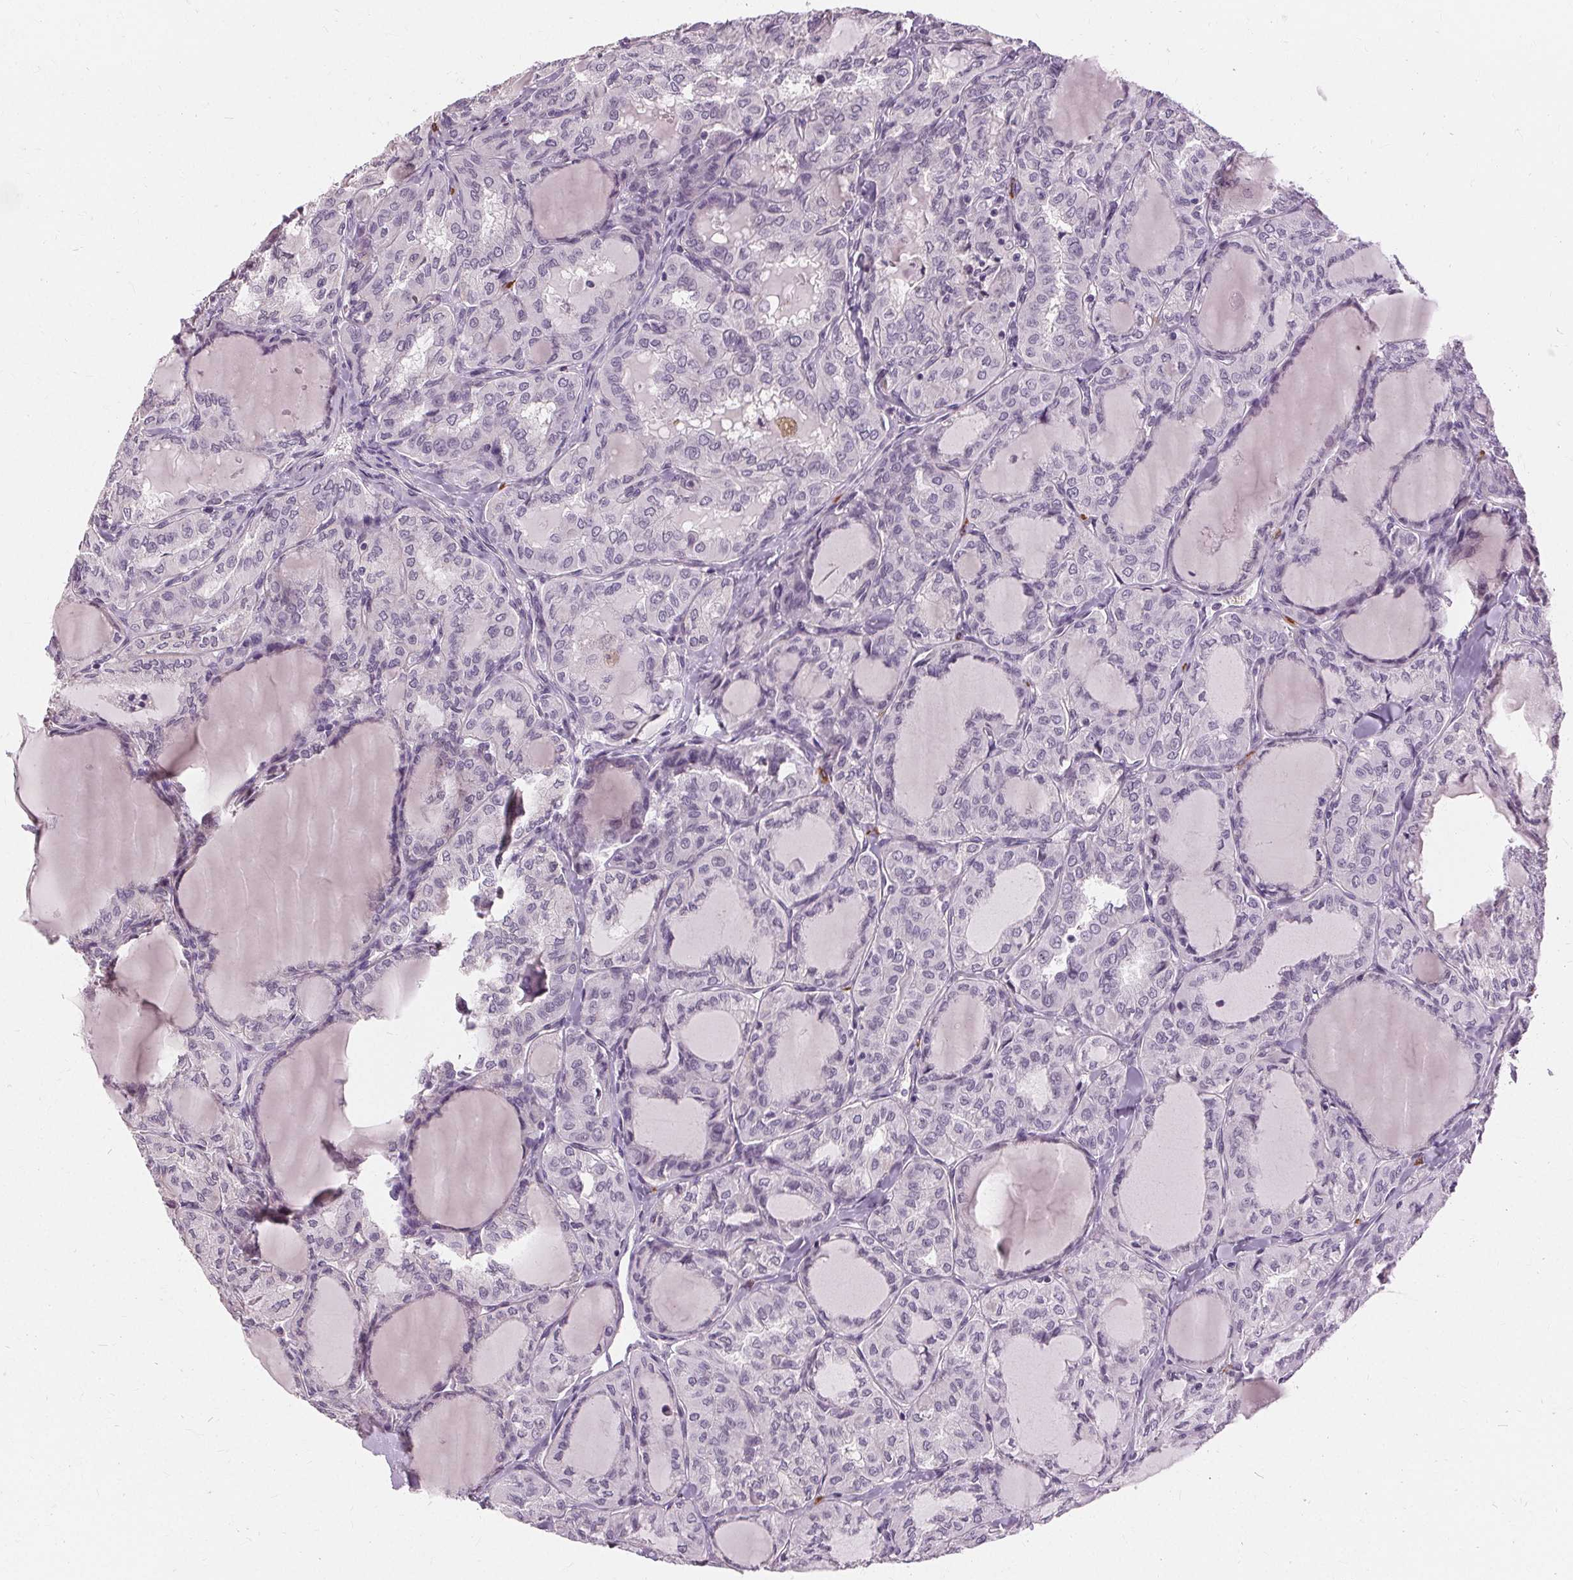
{"staining": {"intensity": "negative", "quantity": "none", "location": "none"}, "tissue": "thyroid cancer", "cell_type": "Tumor cells", "image_type": "cancer", "snomed": [{"axis": "morphology", "description": "Papillary adenocarcinoma, NOS"}, {"axis": "topography", "description": "Thyroid gland"}], "caption": "A high-resolution photomicrograph shows immunohistochemistry staining of thyroid papillary adenocarcinoma, which reveals no significant positivity in tumor cells.", "gene": "SIGLEC6", "patient": {"sex": "male", "age": 20}}